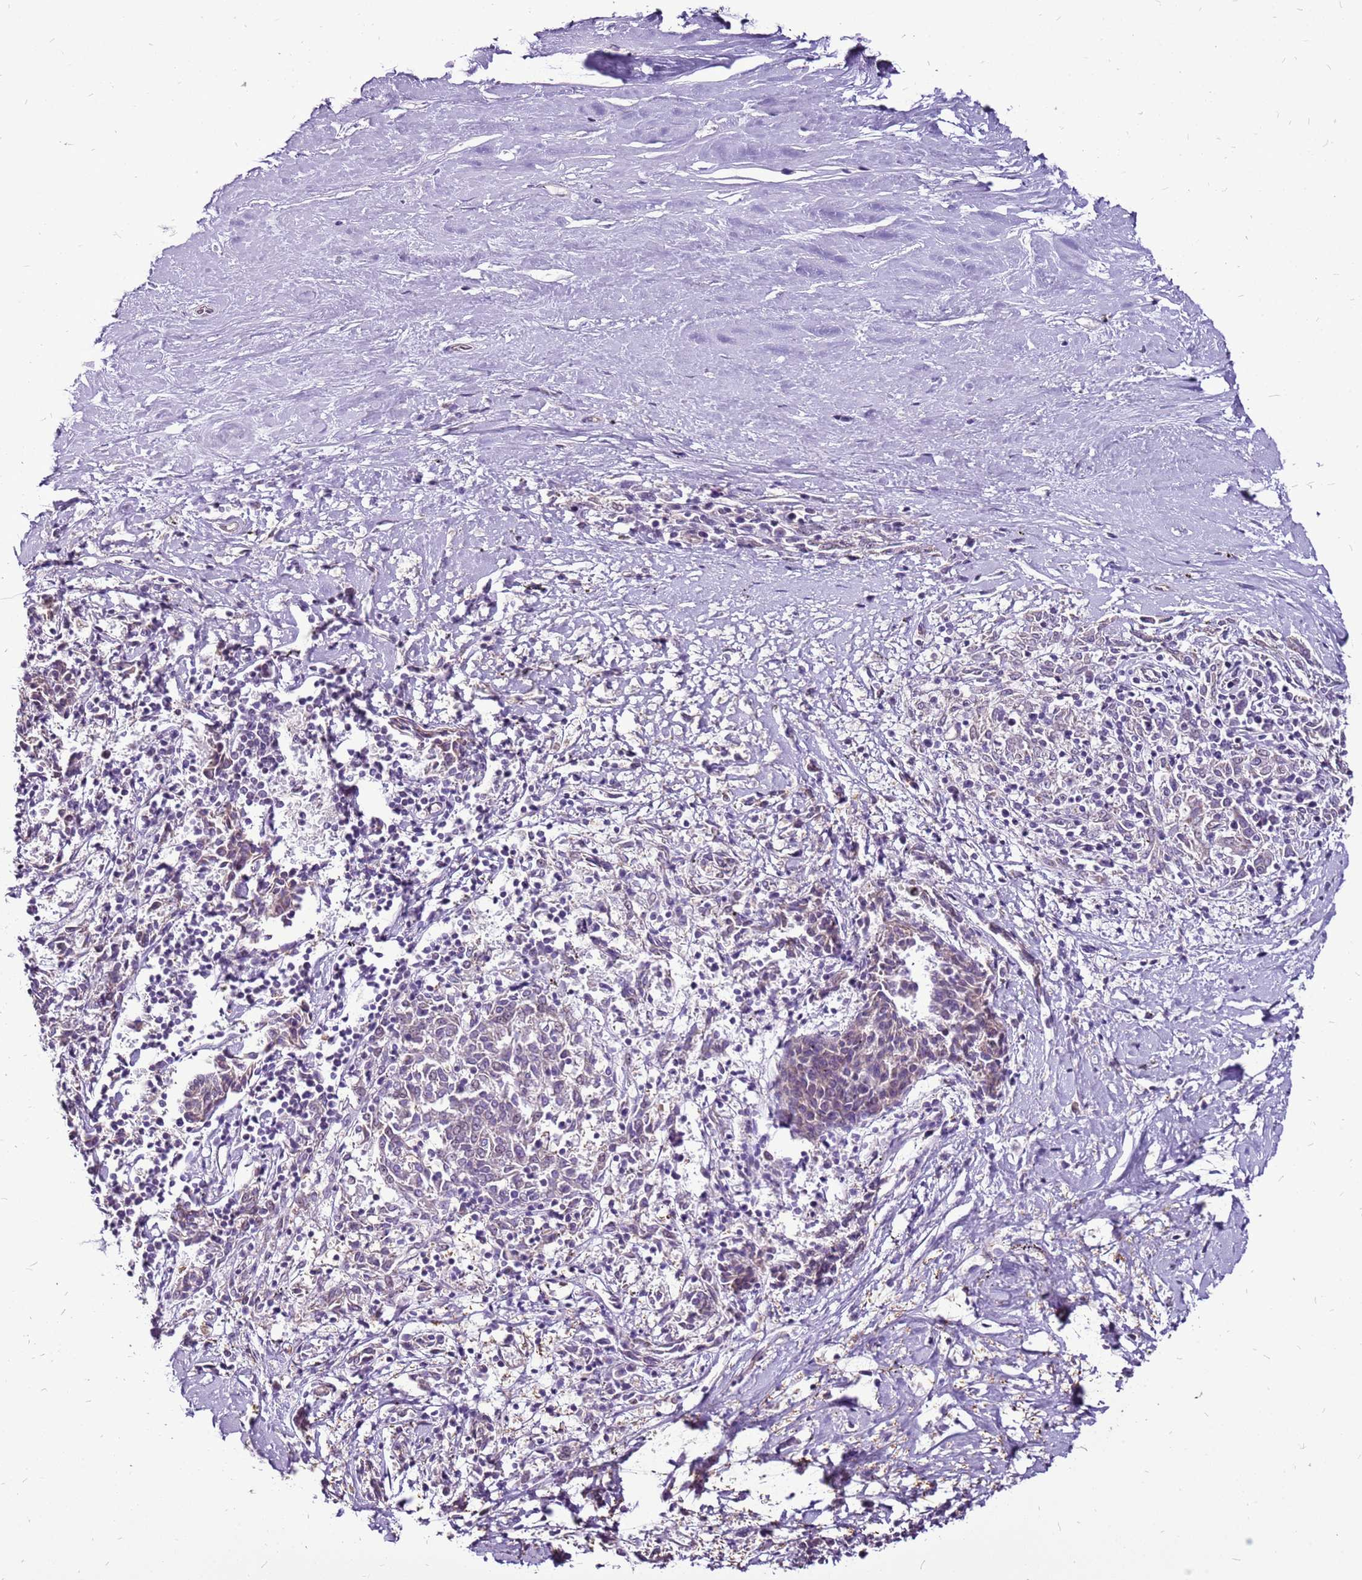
{"staining": {"intensity": "negative", "quantity": "none", "location": "none"}, "tissue": "melanoma", "cell_type": "Tumor cells", "image_type": "cancer", "snomed": [{"axis": "morphology", "description": "Malignant melanoma, NOS"}, {"axis": "topography", "description": "Skin"}], "caption": "This is a micrograph of immunohistochemistry staining of melanoma, which shows no staining in tumor cells.", "gene": "CCDC166", "patient": {"sex": "female", "age": 72}}